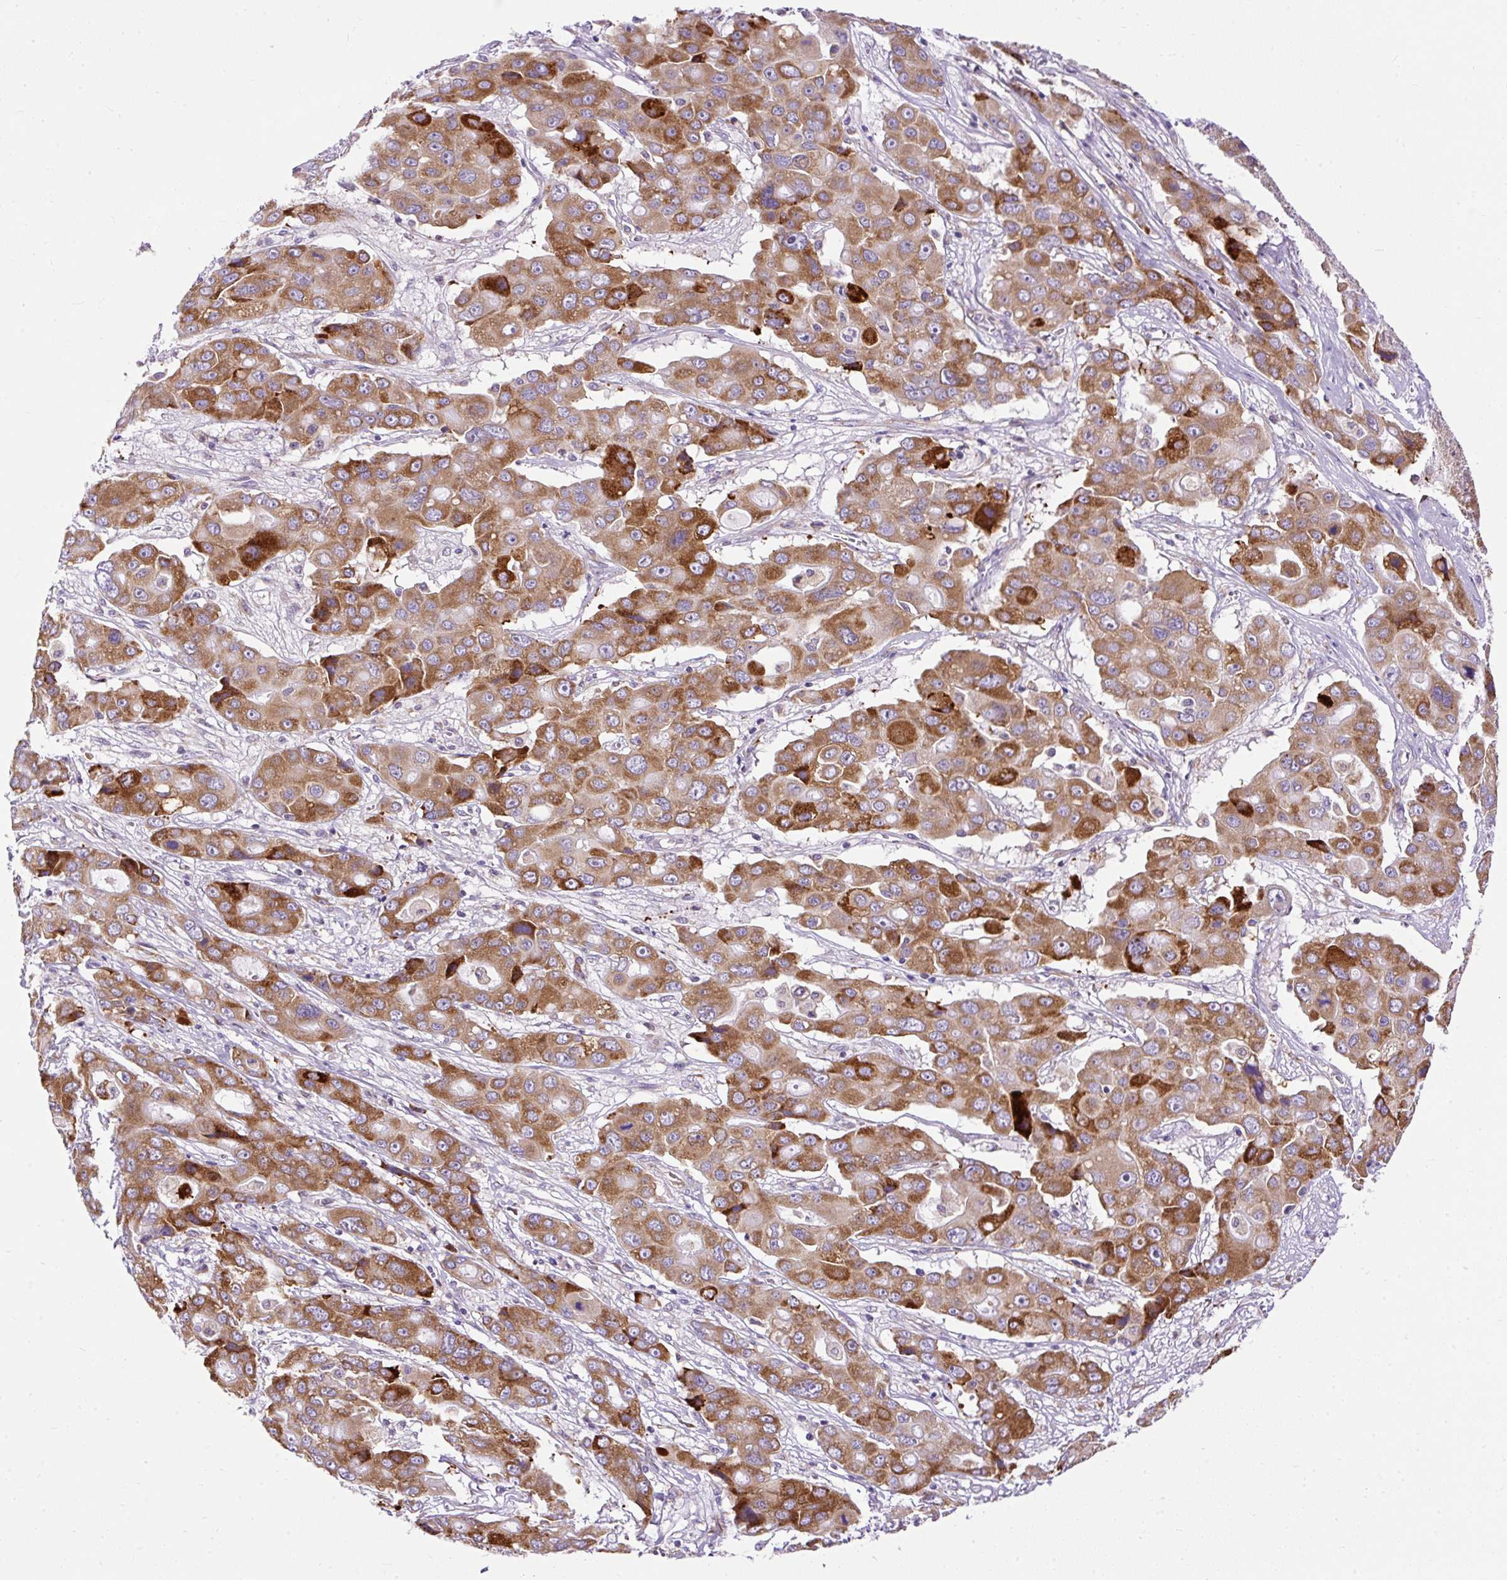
{"staining": {"intensity": "moderate", "quantity": ">75%", "location": "cytoplasmic/membranous"}, "tissue": "liver cancer", "cell_type": "Tumor cells", "image_type": "cancer", "snomed": [{"axis": "morphology", "description": "Cholangiocarcinoma"}, {"axis": "topography", "description": "Liver"}], "caption": "IHC micrograph of neoplastic tissue: human liver cancer (cholangiocarcinoma) stained using IHC exhibits medium levels of moderate protein expression localized specifically in the cytoplasmic/membranous of tumor cells, appearing as a cytoplasmic/membranous brown color.", "gene": "FMC1", "patient": {"sex": "male", "age": 67}}